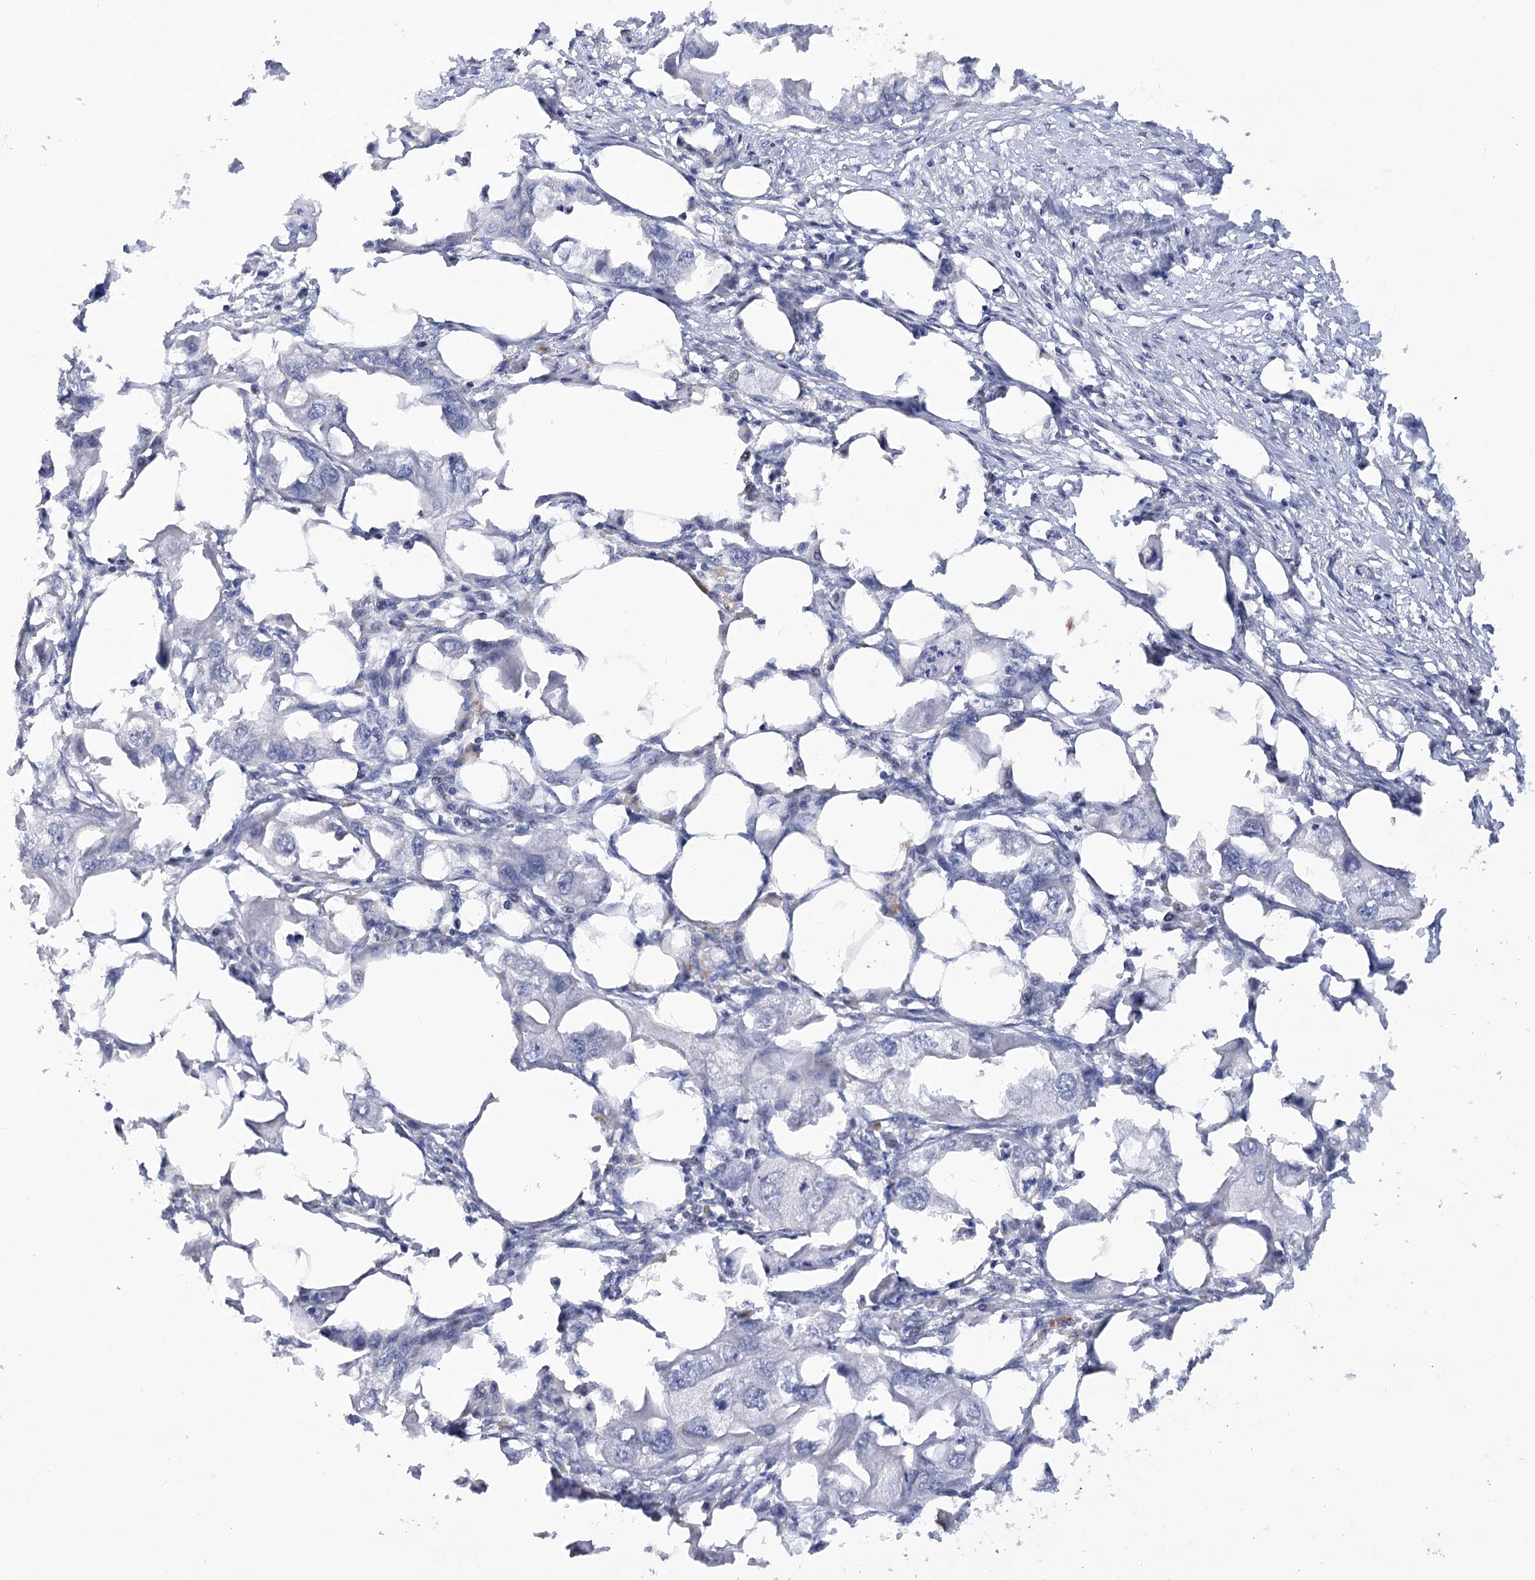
{"staining": {"intensity": "negative", "quantity": "none", "location": "none"}, "tissue": "endometrial cancer", "cell_type": "Tumor cells", "image_type": "cancer", "snomed": [{"axis": "morphology", "description": "Adenocarcinoma, NOS"}, {"axis": "morphology", "description": "Adenocarcinoma, metastatic, NOS"}, {"axis": "topography", "description": "Adipose tissue"}, {"axis": "topography", "description": "Endometrium"}], "caption": "IHC of human adenocarcinoma (endometrial) shows no positivity in tumor cells.", "gene": "DCUN1D1", "patient": {"sex": "female", "age": 67}}